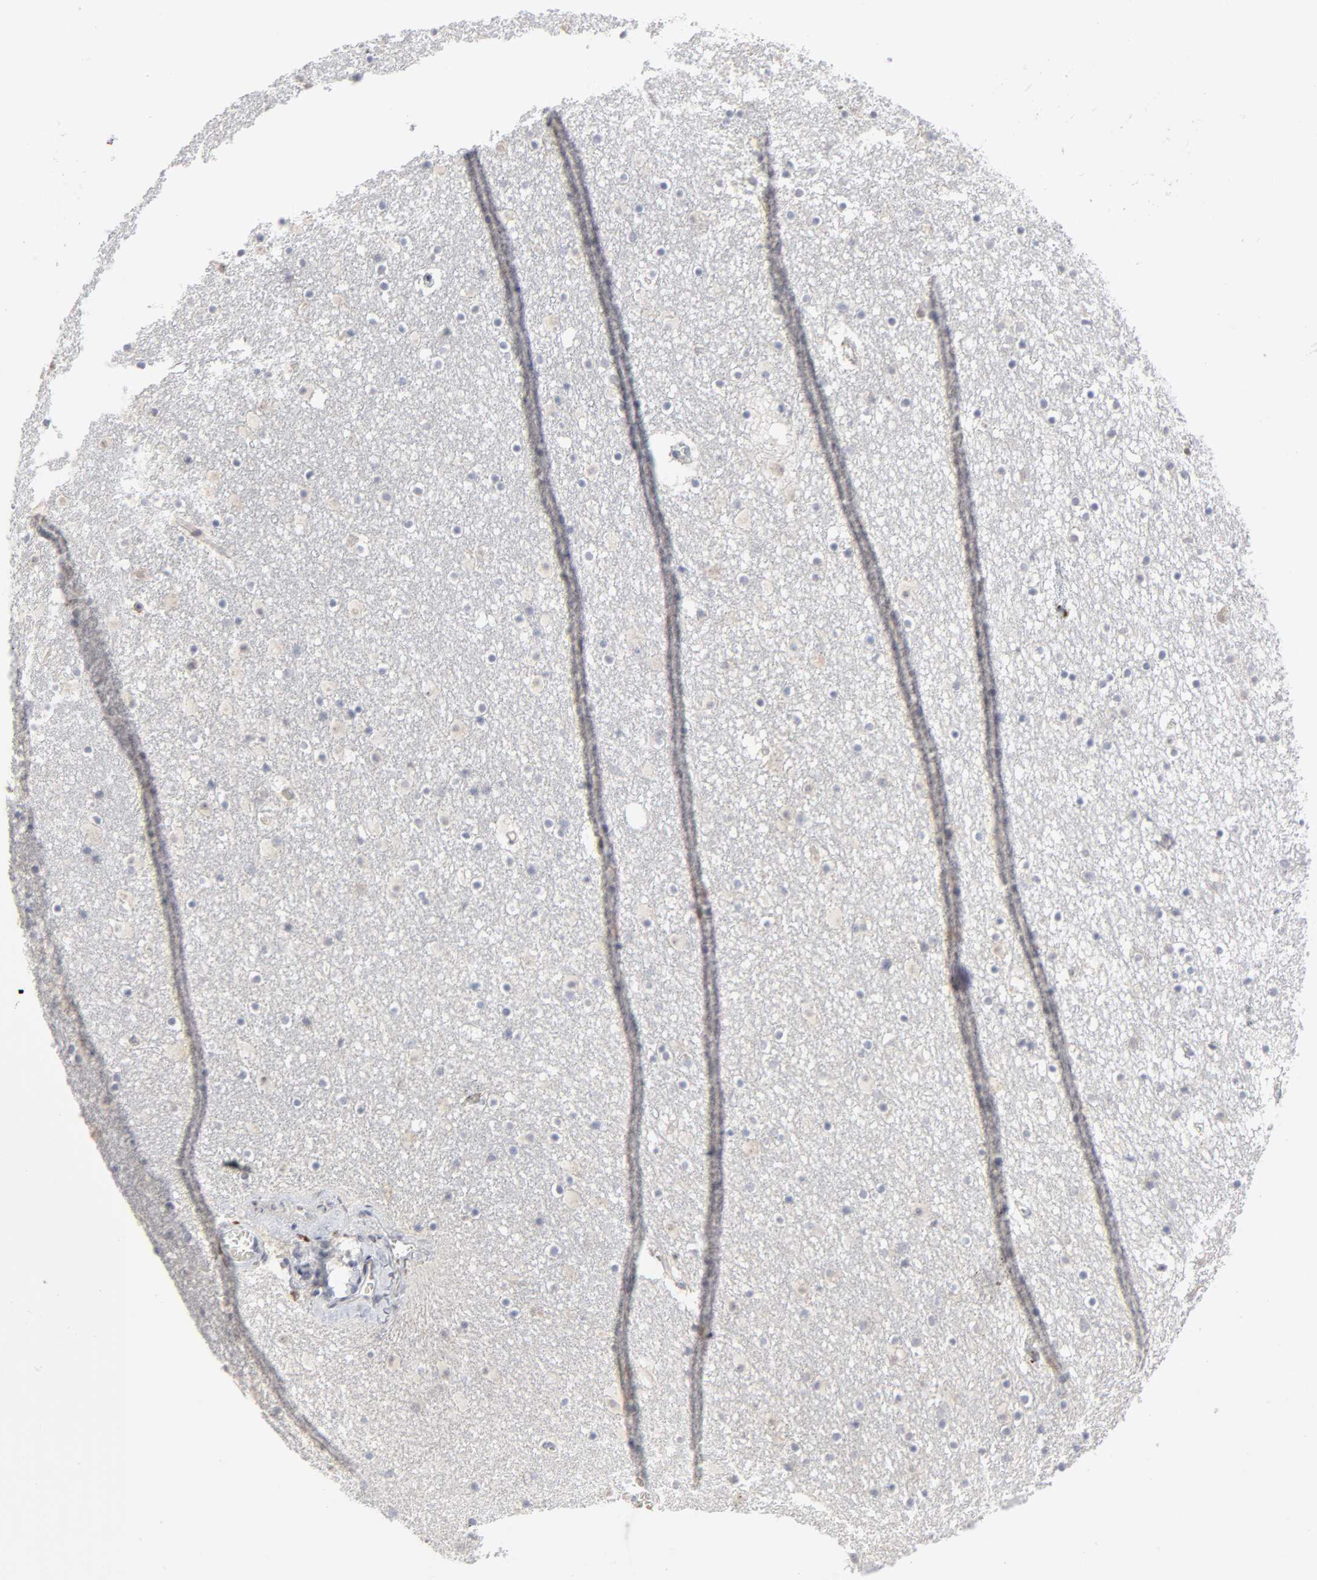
{"staining": {"intensity": "negative", "quantity": "none", "location": "none"}, "tissue": "caudate", "cell_type": "Glial cells", "image_type": "normal", "snomed": [{"axis": "morphology", "description": "Normal tissue, NOS"}, {"axis": "topography", "description": "Lateral ventricle wall"}], "caption": "This is a photomicrograph of IHC staining of normal caudate, which shows no expression in glial cells.", "gene": "POMT2", "patient": {"sex": "male", "age": 45}}